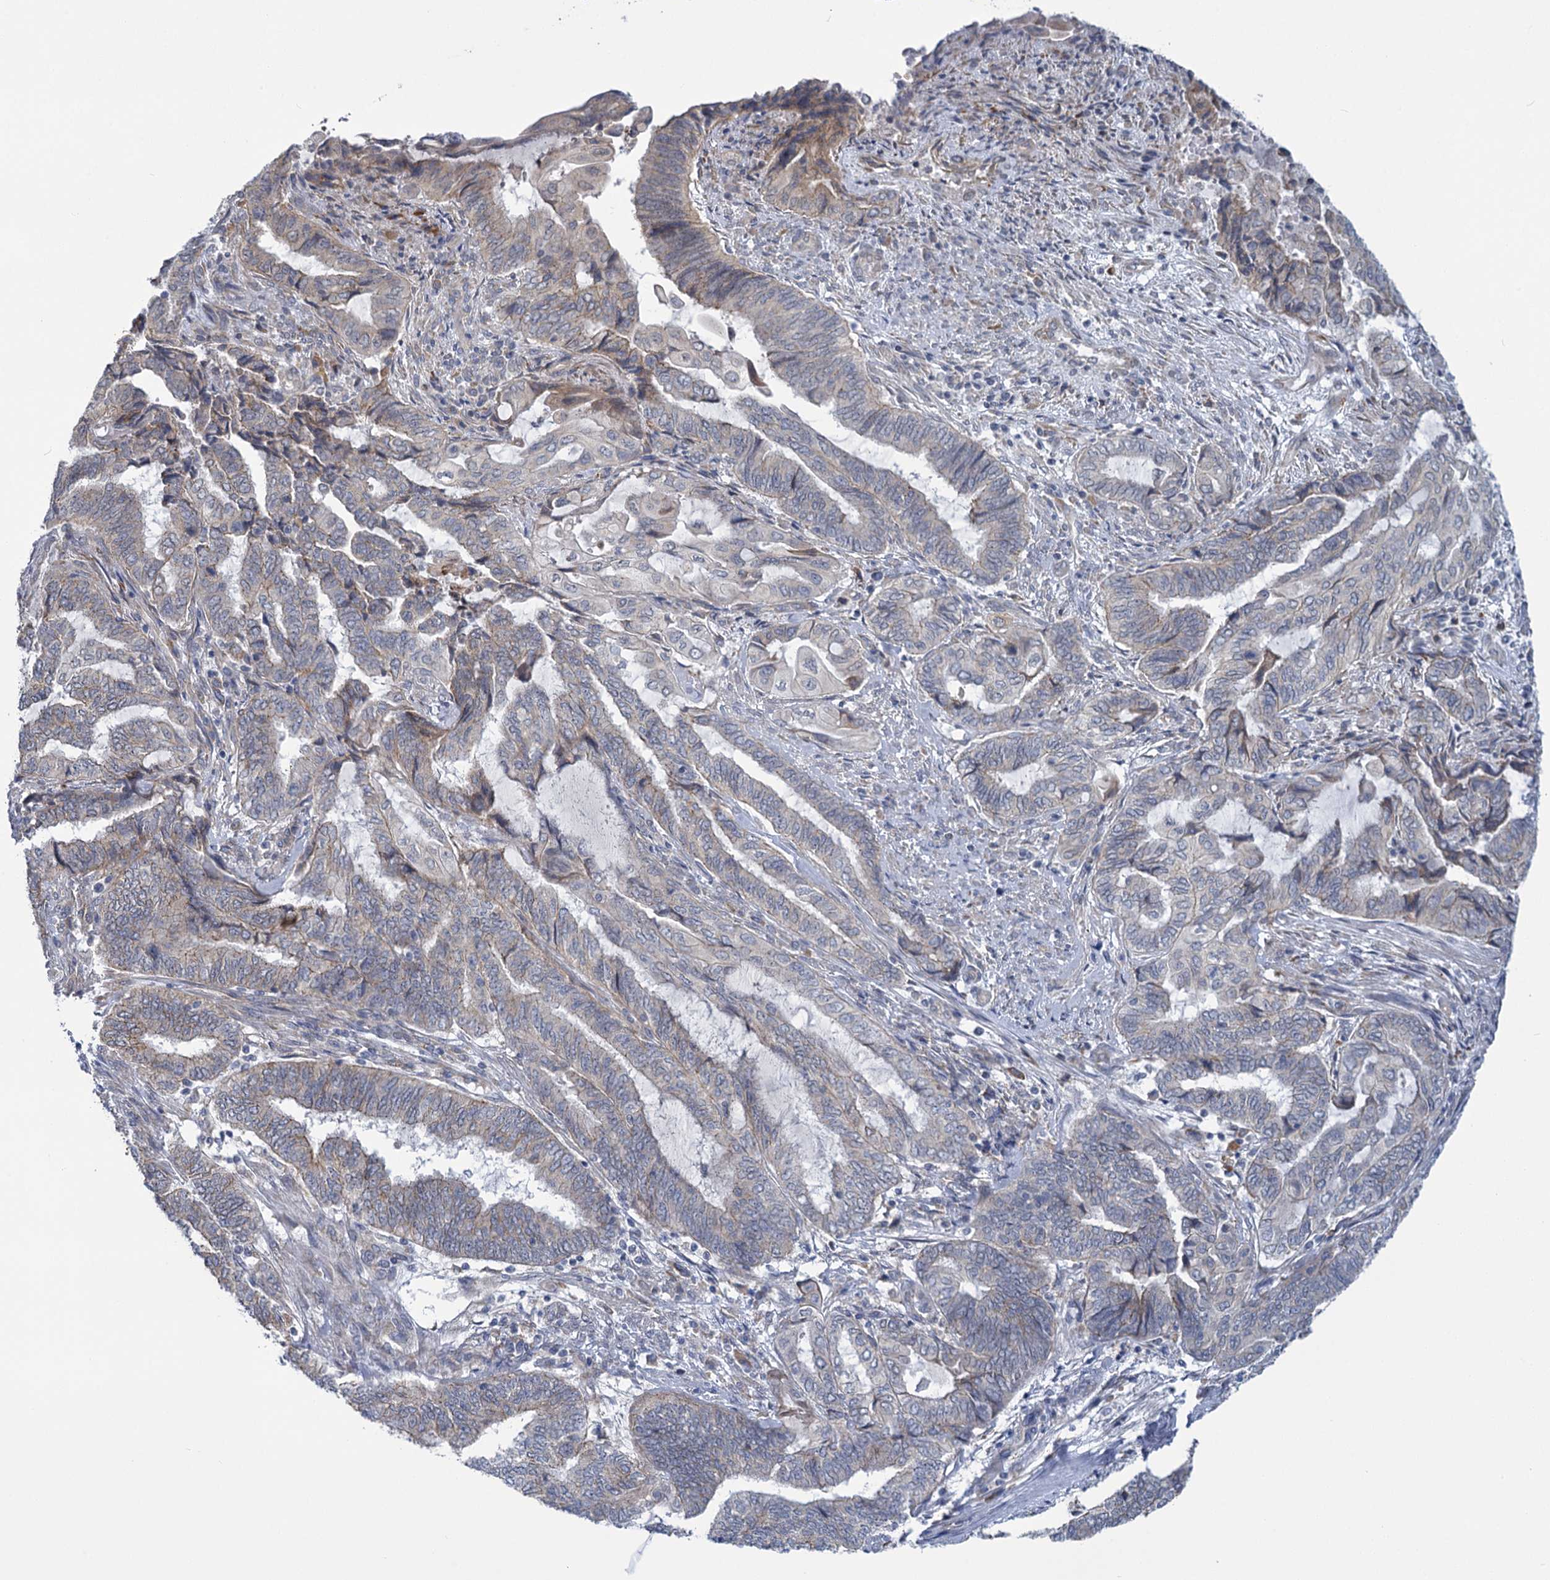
{"staining": {"intensity": "weak", "quantity": "<25%", "location": "cytoplasmic/membranous"}, "tissue": "endometrial cancer", "cell_type": "Tumor cells", "image_type": "cancer", "snomed": [{"axis": "morphology", "description": "Adenocarcinoma, NOS"}, {"axis": "topography", "description": "Uterus"}, {"axis": "topography", "description": "Endometrium"}], "caption": "High magnification brightfield microscopy of endometrial adenocarcinoma stained with DAB (brown) and counterstained with hematoxylin (blue): tumor cells show no significant expression.", "gene": "MBLAC2", "patient": {"sex": "female", "age": 70}}